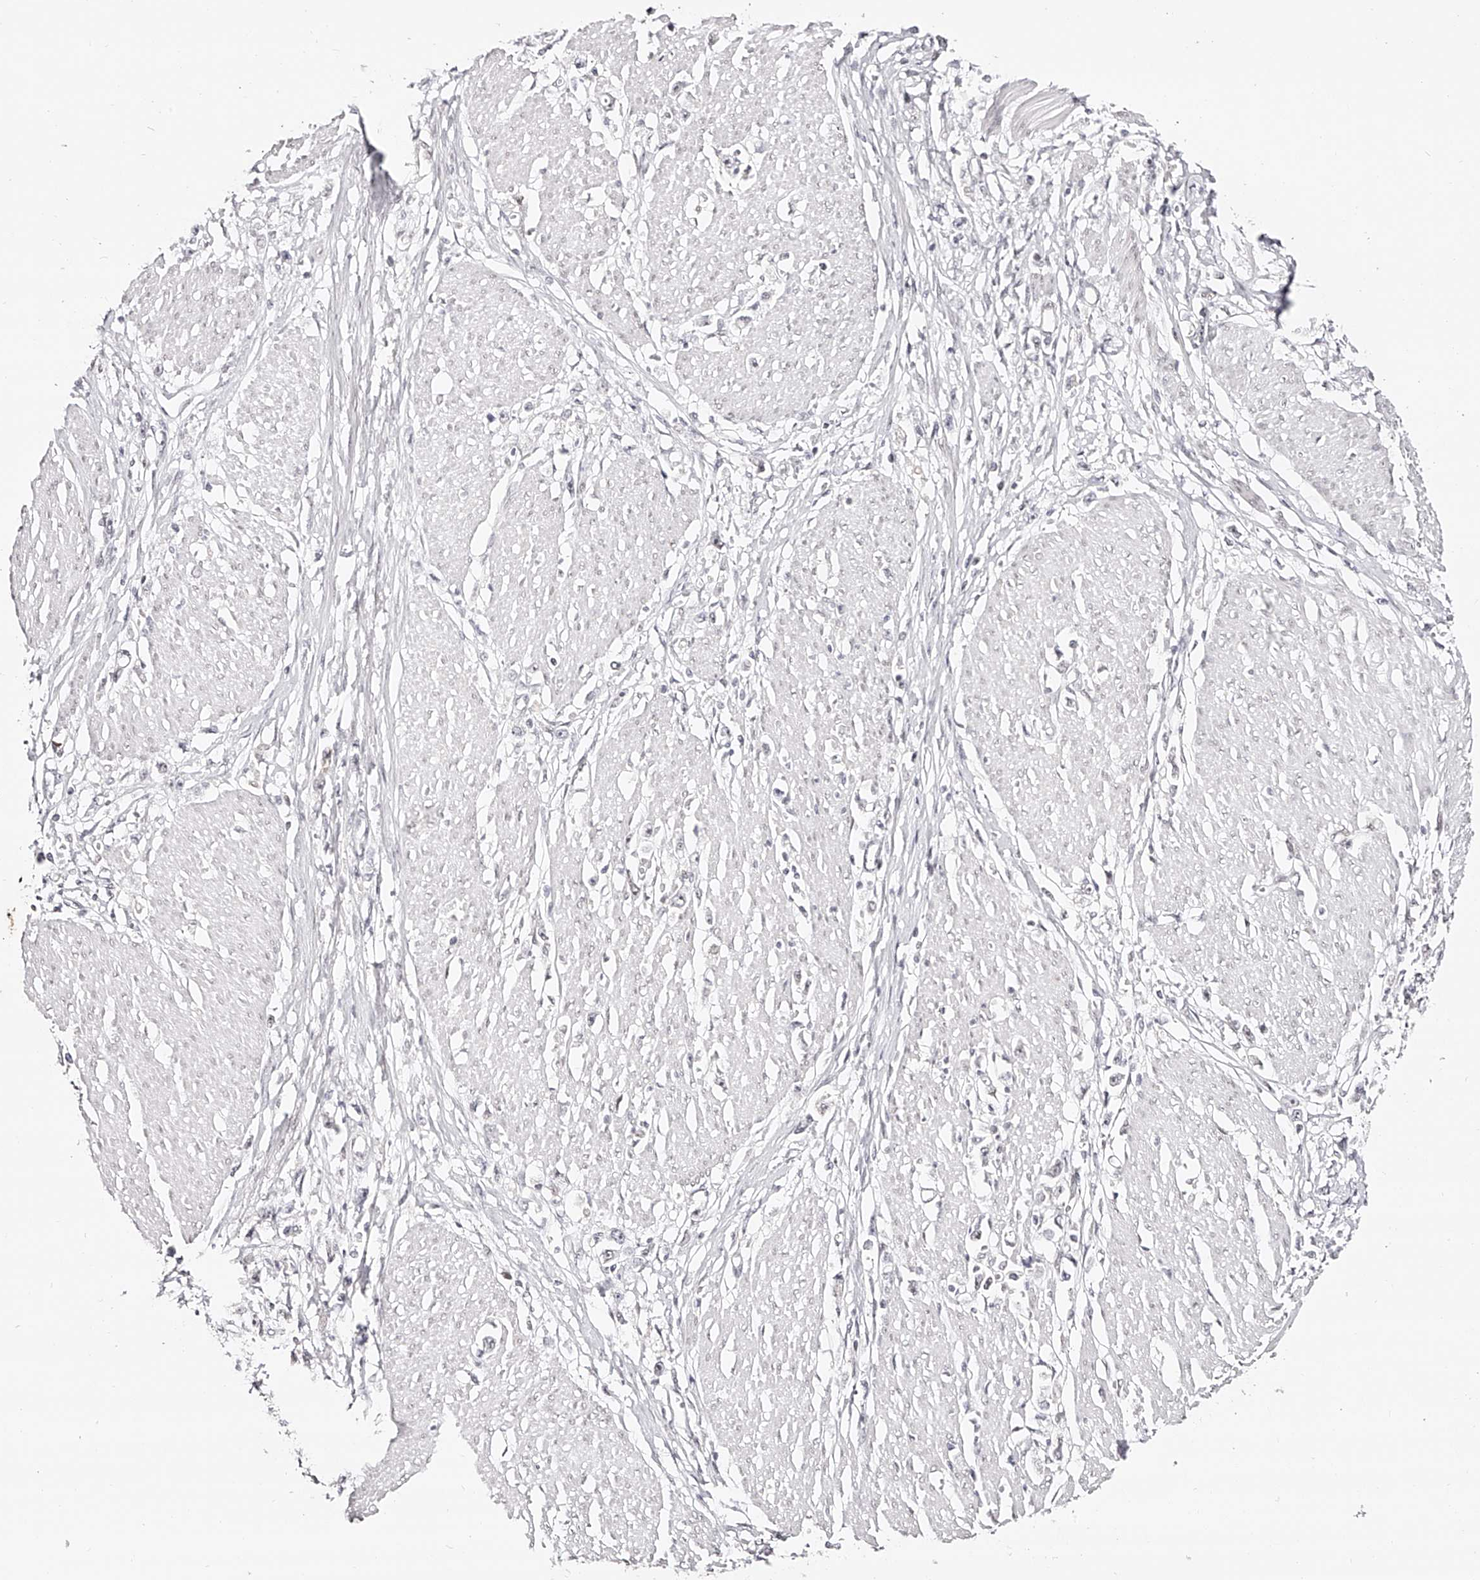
{"staining": {"intensity": "negative", "quantity": "none", "location": "none"}, "tissue": "stomach cancer", "cell_type": "Tumor cells", "image_type": "cancer", "snomed": [{"axis": "morphology", "description": "Adenocarcinoma, NOS"}, {"axis": "topography", "description": "Stomach"}], "caption": "Immunohistochemistry (IHC) micrograph of human stomach cancer (adenocarcinoma) stained for a protein (brown), which displays no staining in tumor cells.", "gene": "USF3", "patient": {"sex": "female", "age": 59}}